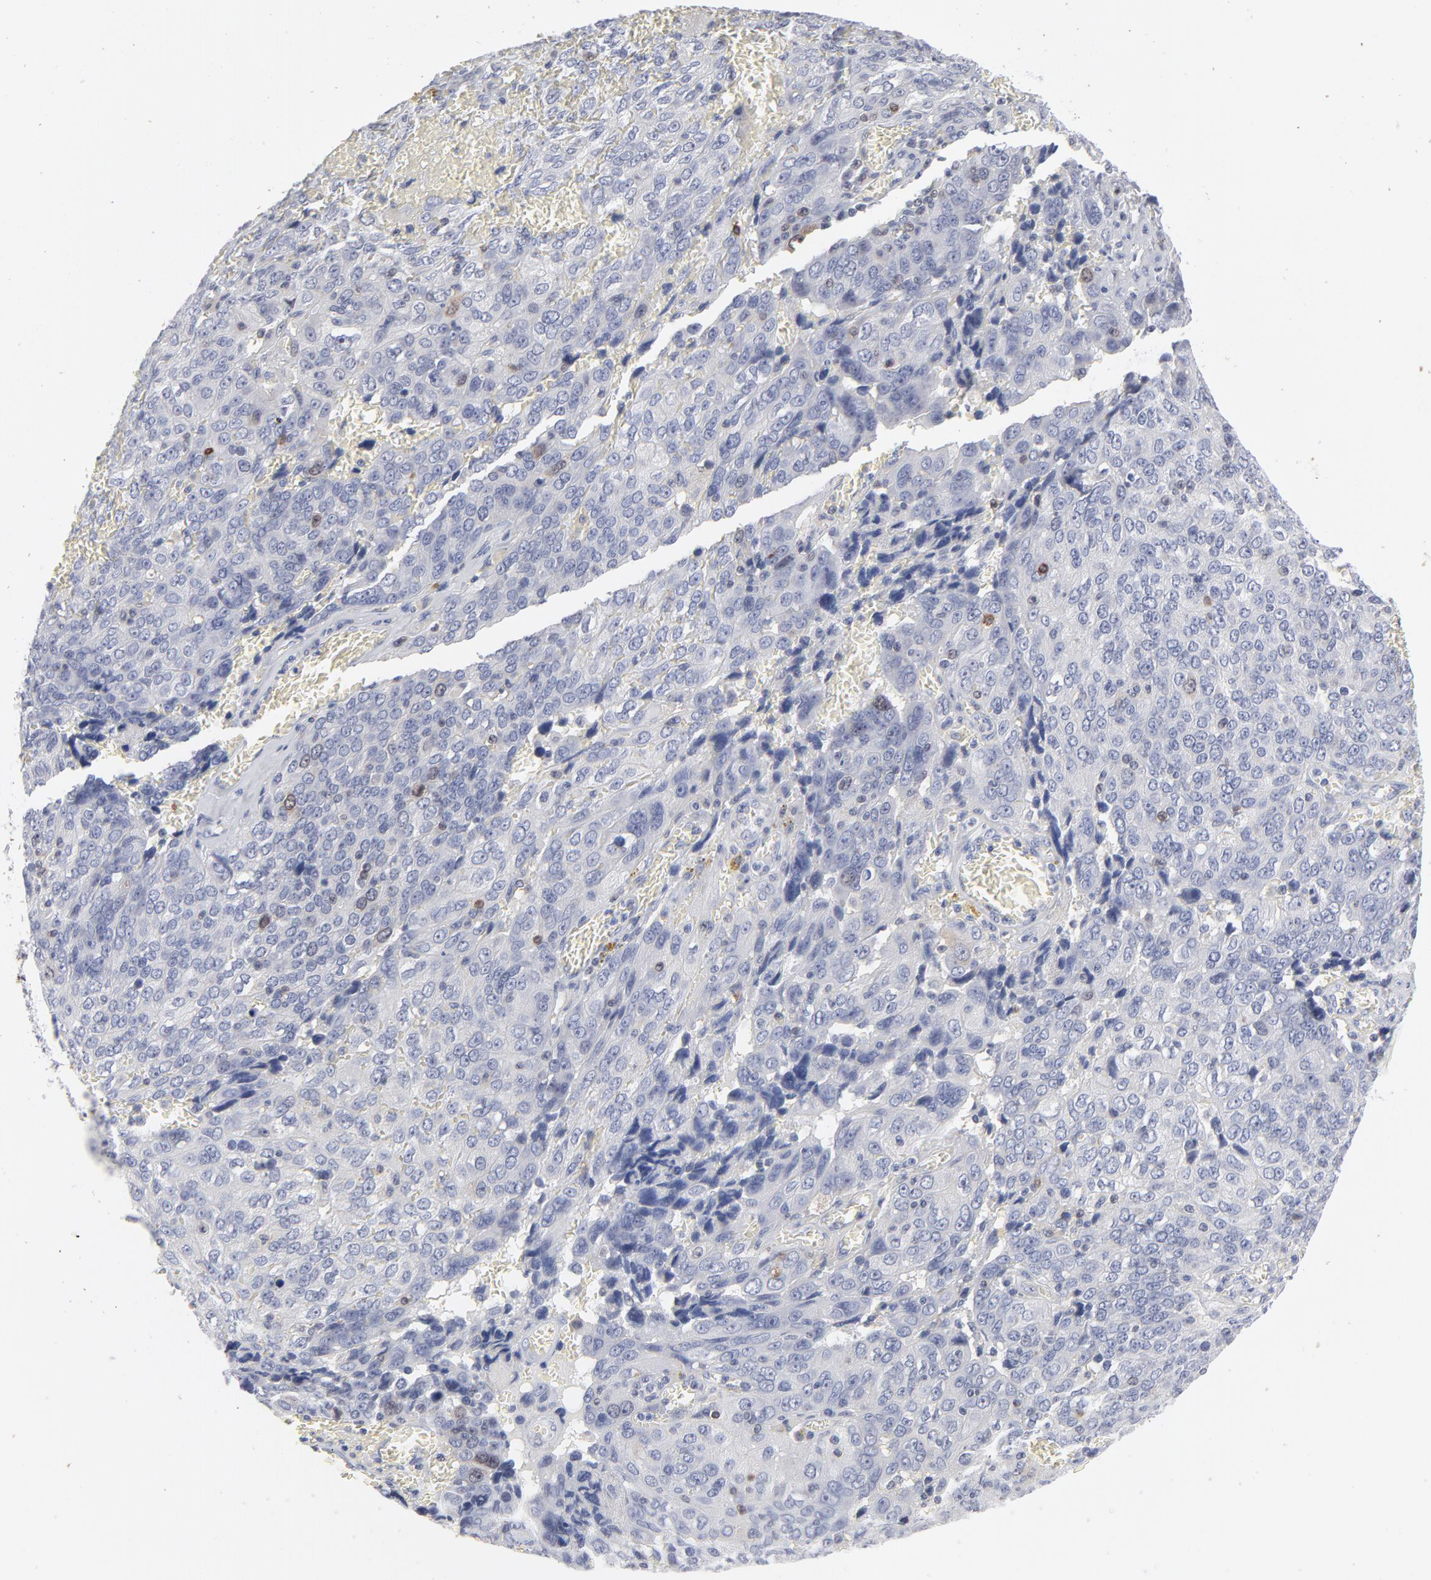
{"staining": {"intensity": "moderate", "quantity": "<25%", "location": "nuclear"}, "tissue": "ovarian cancer", "cell_type": "Tumor cells", "image_type": "cancer", "snomed": [{"axis": "morphology", "description": "Carcinoma, endometroid"}, {"axis": "topography", "description": "Ovary"}], "caption": "The immunohistochemical stain shows moderate nuclear expression in tumor cells of ovarian cancer (endometroid carcinoma) tissue. Using DAB (3,3'-diaminobenzidine) (brown) and hematoxylin (blue) stains, captured at high magnification using brightfield microscopy.", "gene": "AURKA", "patient": {"sex": "female", "age": 75}}